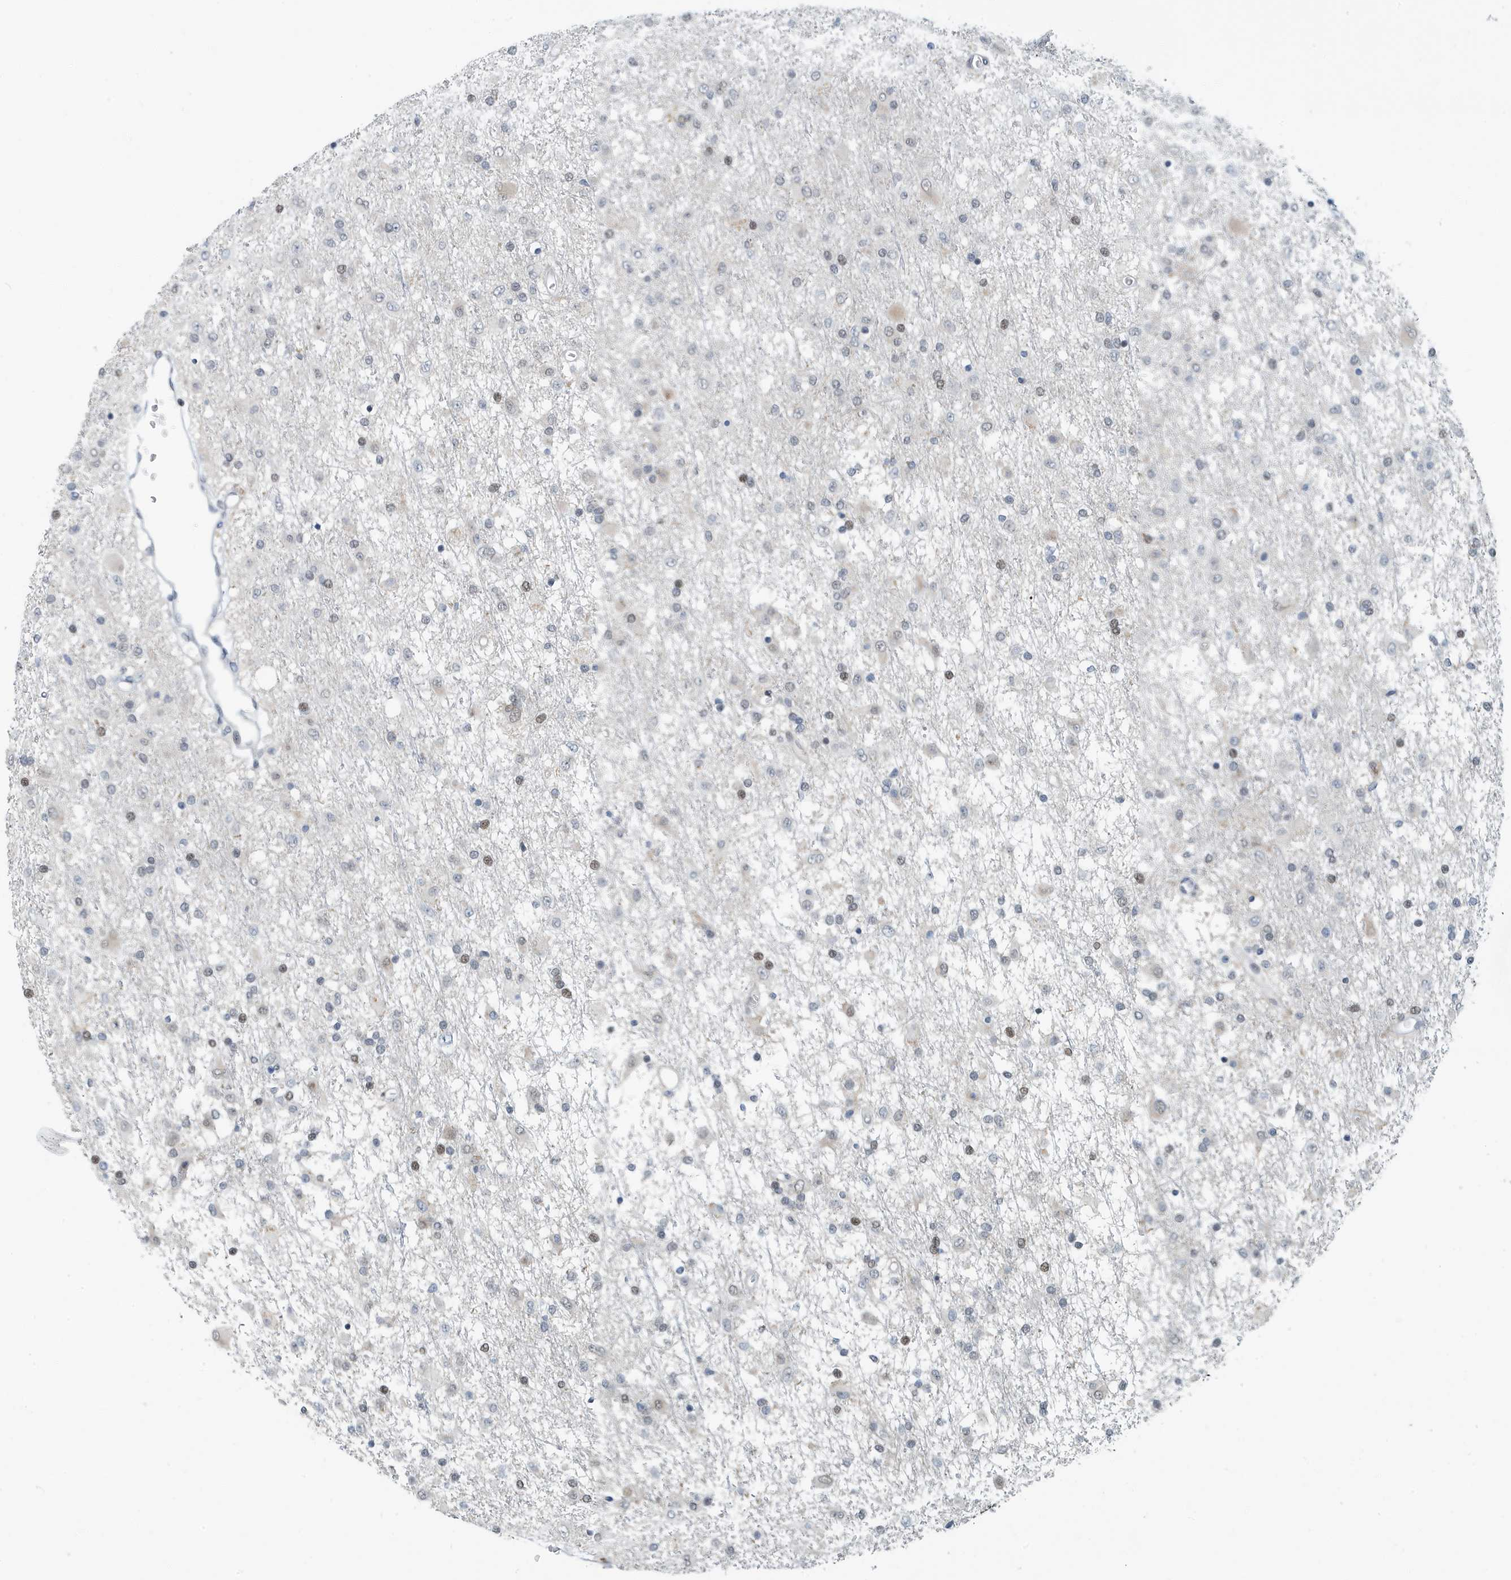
{"staining": {"intensity": "moderate", "quantity": "<25%", "location": "nuclear"}, "tissue": "glioma", "cell_type": "Tumor cells", "image_type": "cancer", "snomed": [{"axis": "morphology", "description": "Glioma, malignant, Low grade"}, {"axis": "topography", "description": "Brain"}], "caption": "IHC of glioma exhibits low levels of moderate nuclear staining in approximately <25% of tumor cells.", "gene": "KIF15", "patient": {"sex": "male", "age": 65}}